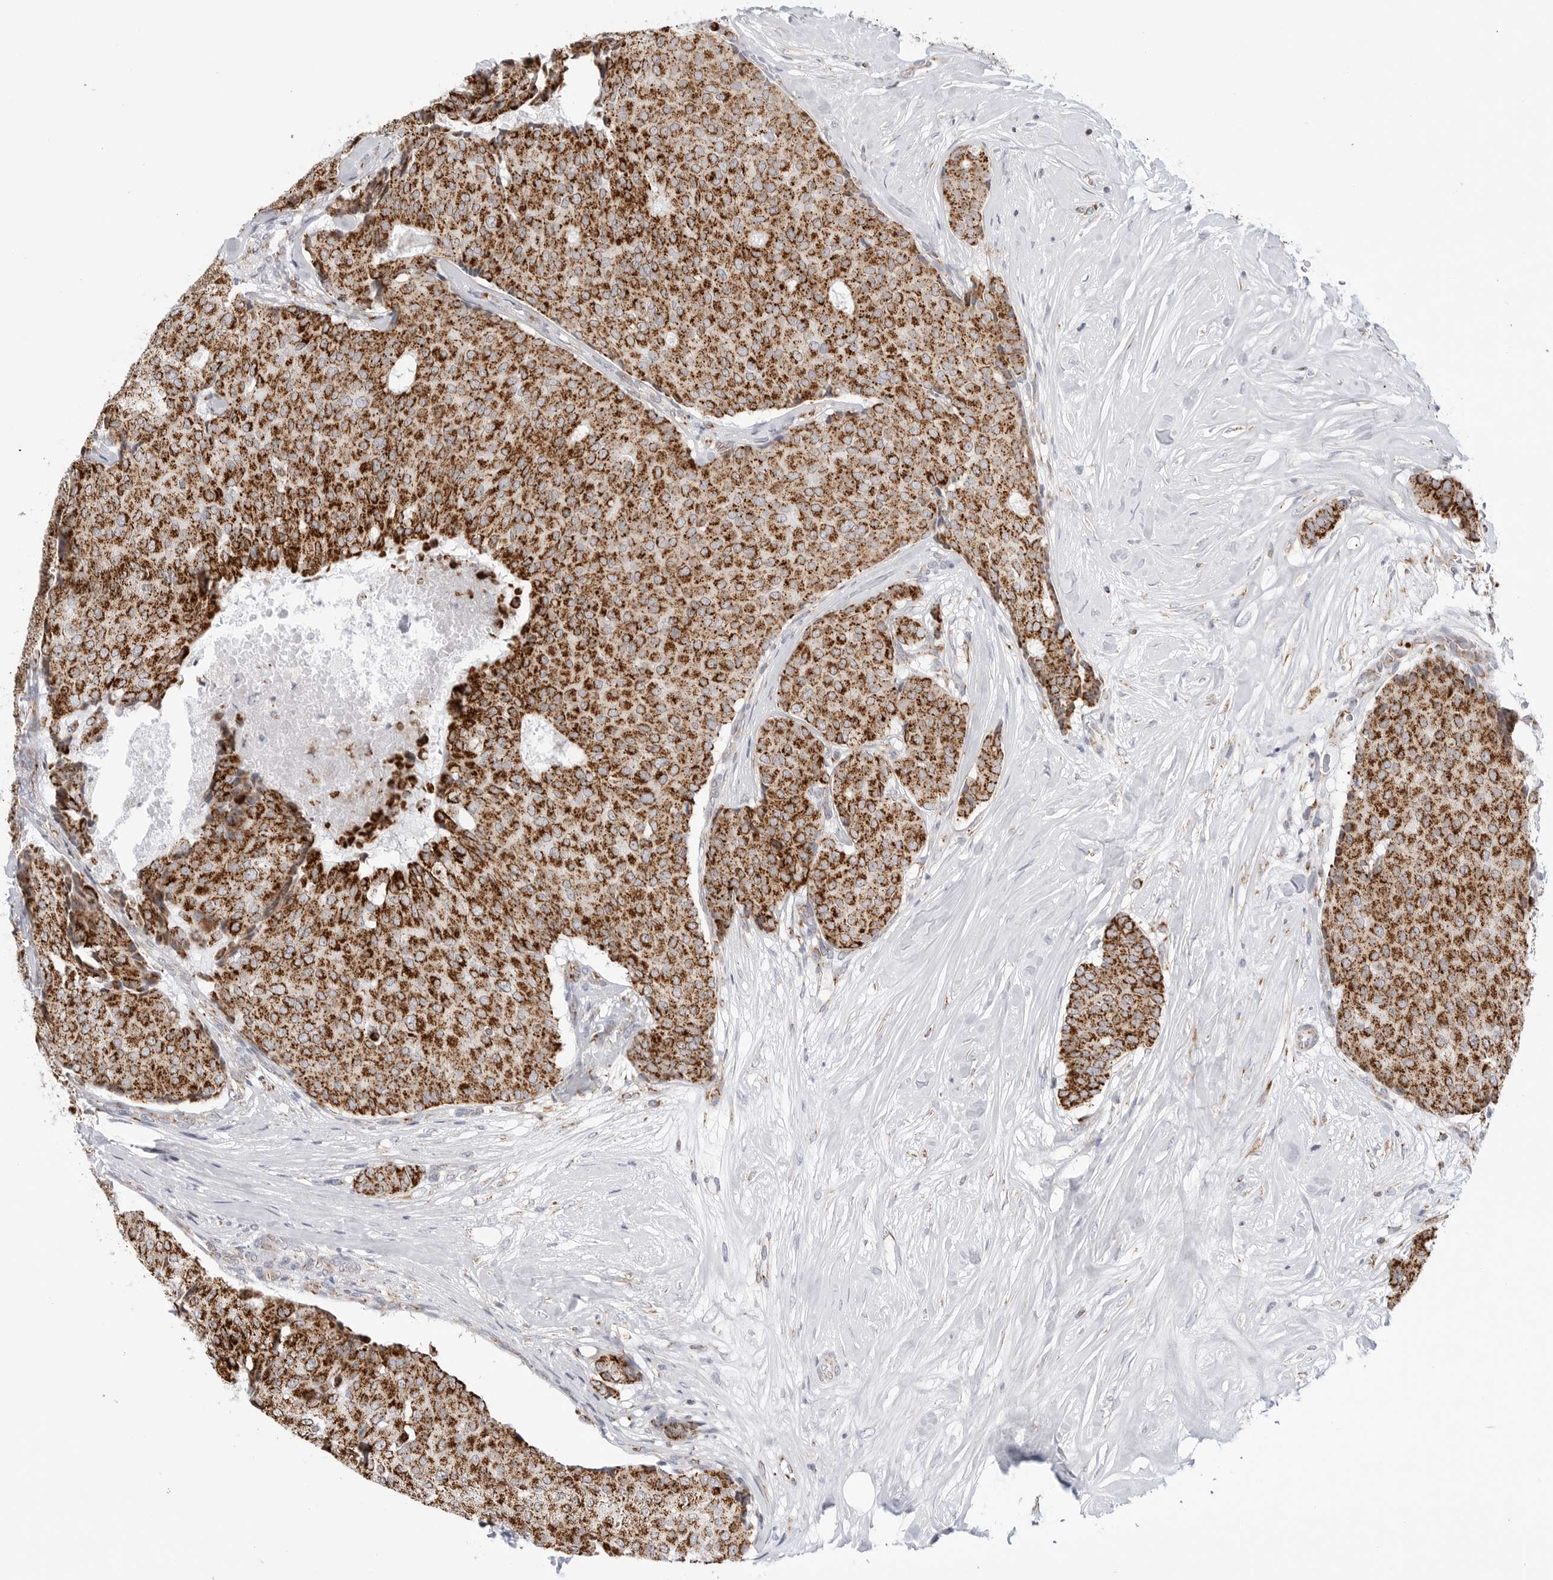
{"staining": {"intensity": "strong", "quantity": ">75%", "location": "cytoplasmic/membranous"}, "tissue": "breast cancer", "cell_type": "Tumor cells", "image_type": "cancer", "snomed": [{"axis": "morphology", "description": "Duct carcinoma"}, {"axis": "topography", "description": "Breast"}], "caption": "Infiltrating ductal carcinoma (breast) was stained to show a protein in brown. There is high levels of strong cytoplasmic/membranous expression in approximately >75% of tumor cells. (DAB (3,3'-diaminobenzidine) IHC, brown staining for protein, blue staining for nuclei).", "gene": "ATP5IF1", "patient": {"sex": "female", "age": 75}}